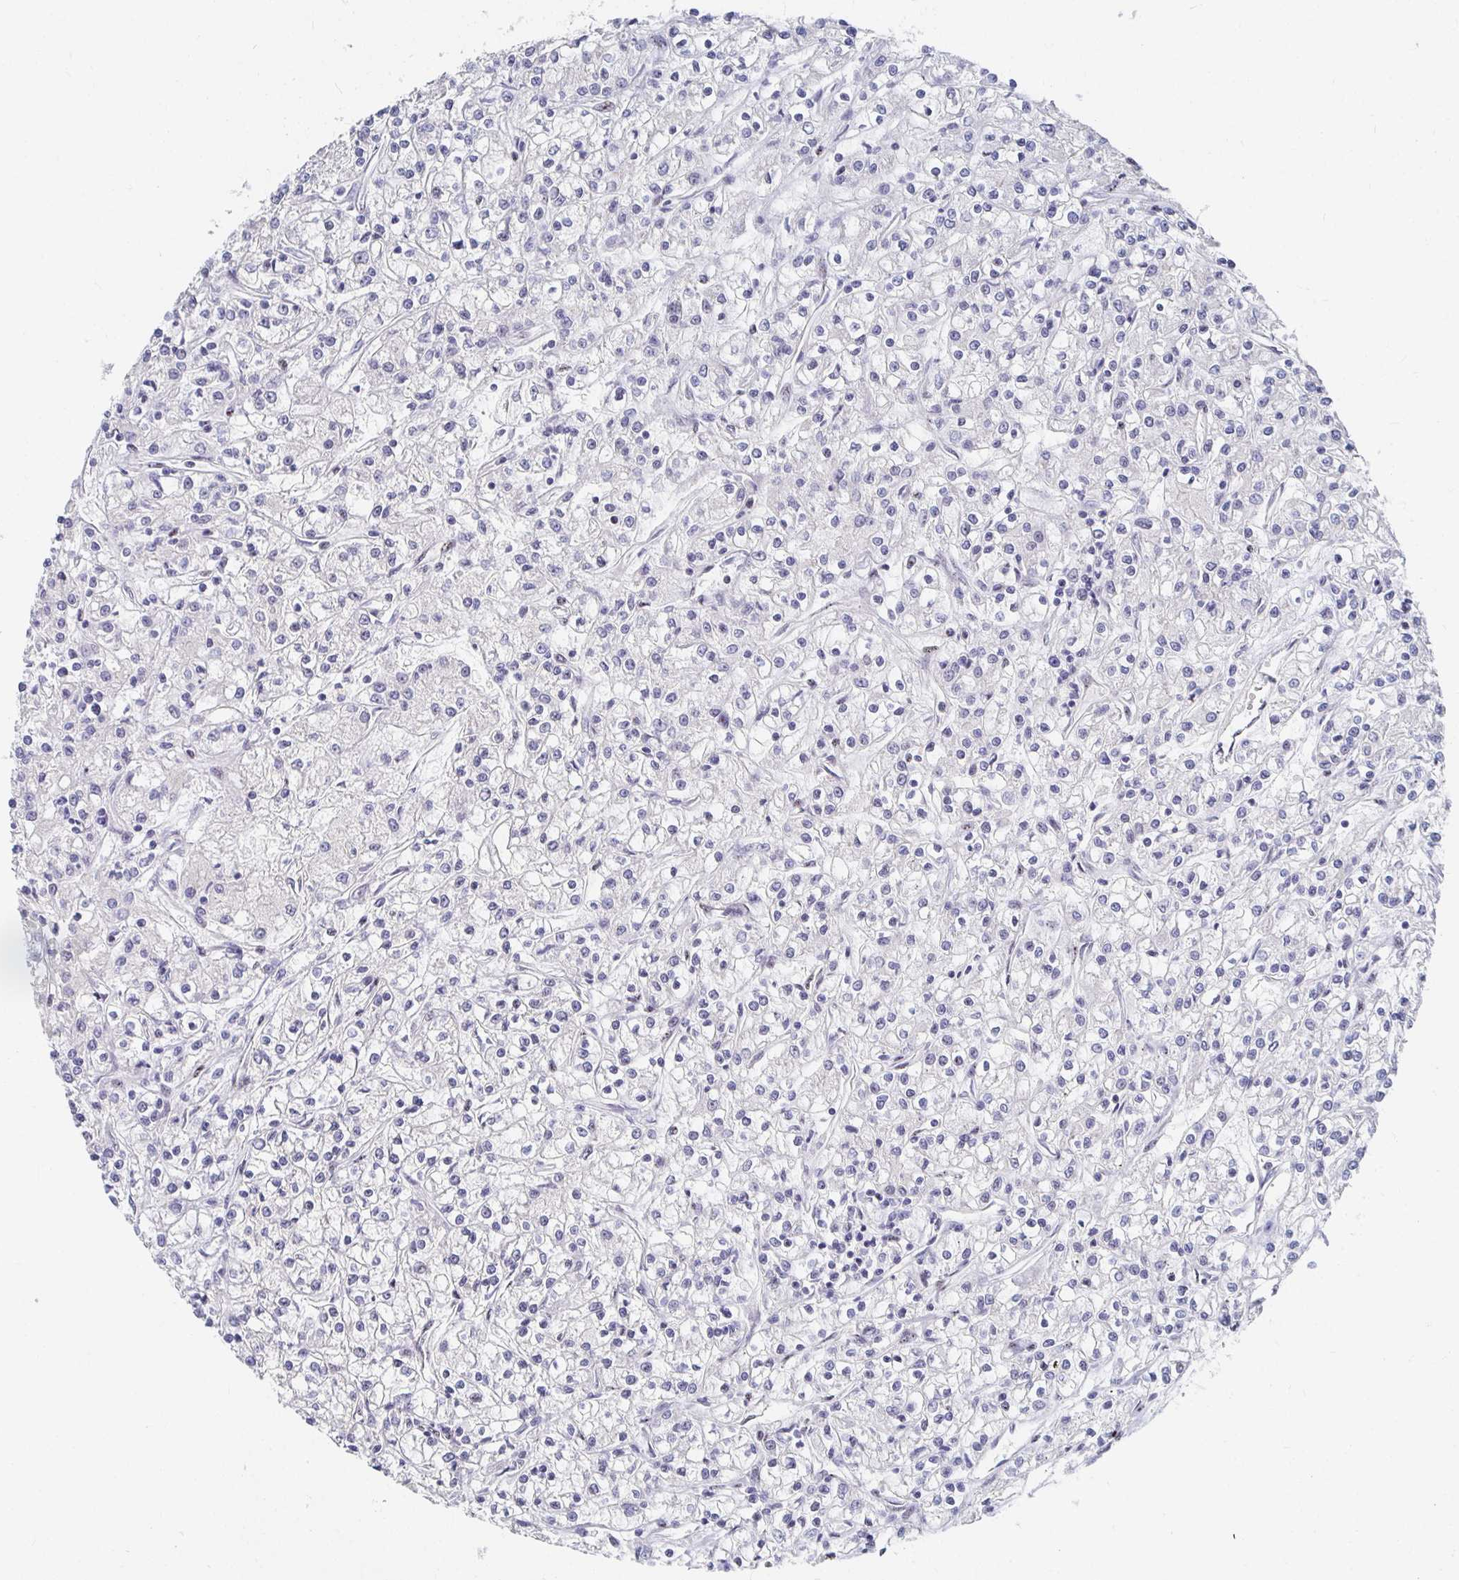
{"staining": {"intensity": "negative", "quantity": "none", "location": "none"}, "tissue": "renal cancer", "cell_type": "Tumor cells", "image_type": "cancer", "snomed": [{"axis": "morphology", "description": "Adenocarcinoma, NOS"}, {"axis": "topography", "description": "Kidney"}], "caption": "There is no significant expression in tumor cells of renal adenocarcinoma. Nuclei are stained in blue.", "gene": "CLIC3", "patient": {"sex": "female", "age": 59}}